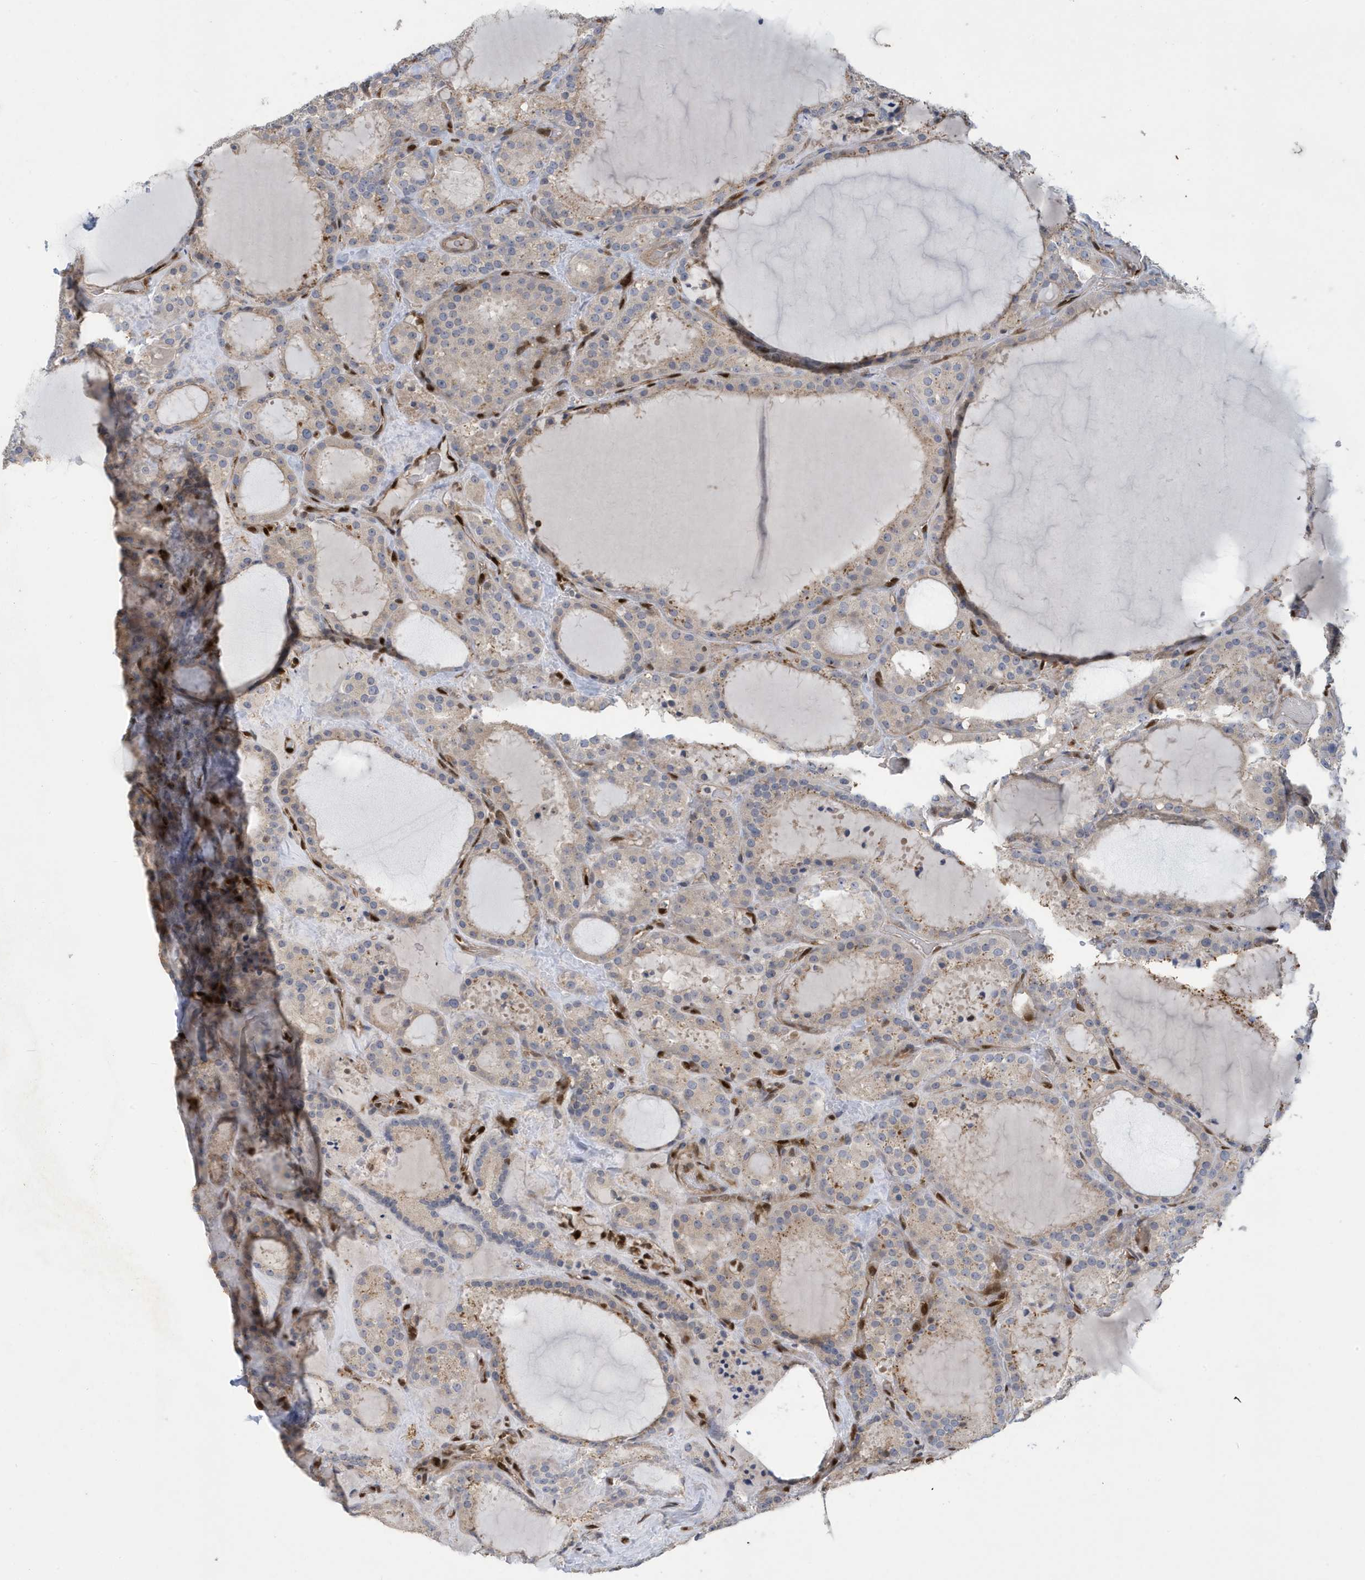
{"staining": {"intensity": "moderate", "quantity": "25%-75%", "location": "cytoplasmic/membranous,nuclear"}, "tissue": "thyroid cancer", "cell_type": "Tumor cells", "image_type": "cancer", "snomed": [{"axis": "morphology", "description": "Papillary adenocarcinoma, NOS"}, {"axis": "topography", "description": "Thyroid gland"}], "caption": "Thyroid papillary adenocarcinoma stained with DAB (3,3'-diaminobenzidine) IHC demonstrates medium levels of moderate cytoplasmic/membranous and nuclear expression in about 25%-75% of tumor cells.", "gene": "NCOA7", "patient": {"sex": "male", "age": 77}}